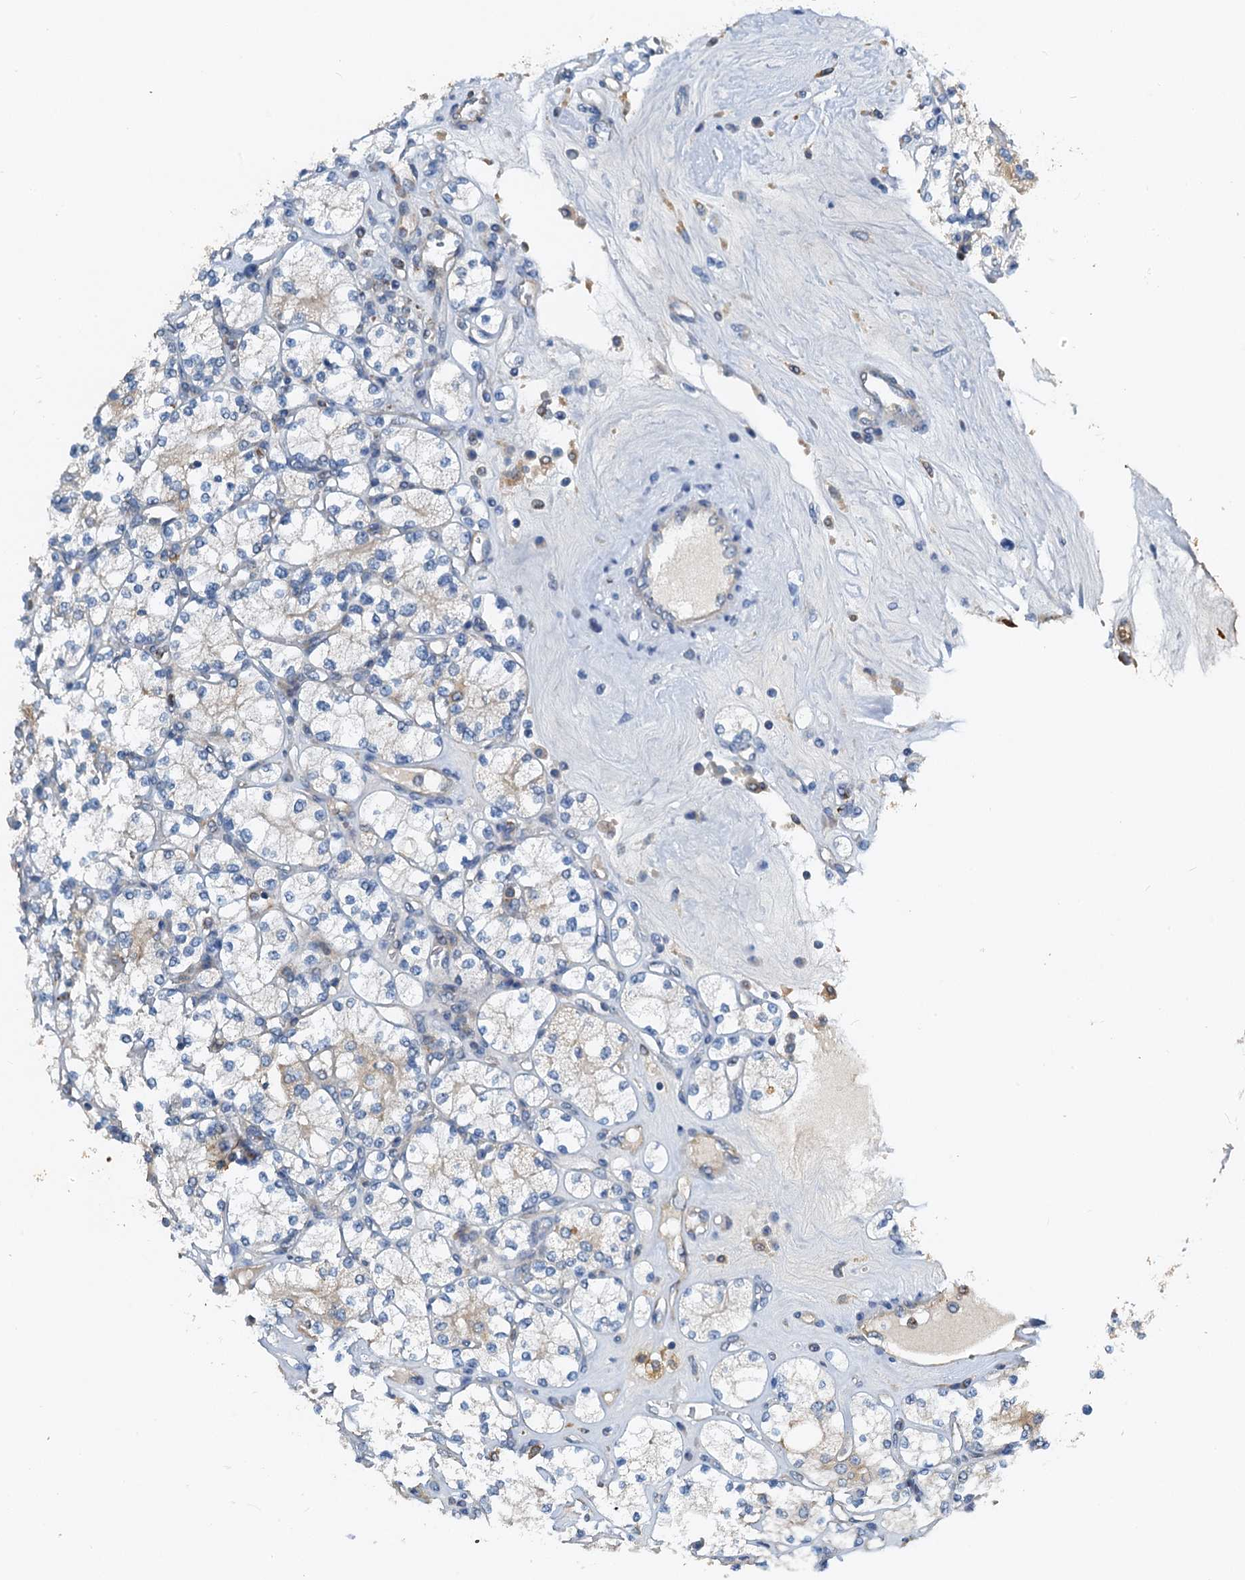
{"staining": {"intensity": "moderate", "quantity": "25%-75%", "location": "cytoplasmic/membranous"}, "tissue": "renal cancer", "cell_type": "Tumor cells", "image_type": "cancer", "snomed": [{"axis": "morphology", "description": "Adenocarcinoma, NOS"}, {"axis": "topography", "description": "Kidney"}], "caption": "Immunohistochemical staining of human renal adenocarcinoma reveals medium levels of moderate cytoplasmic/membranous protein expression in about 25%-75% of tumor cells.", "gene": "ZNF606", "patient": {"sex": "male", "age": 77}}